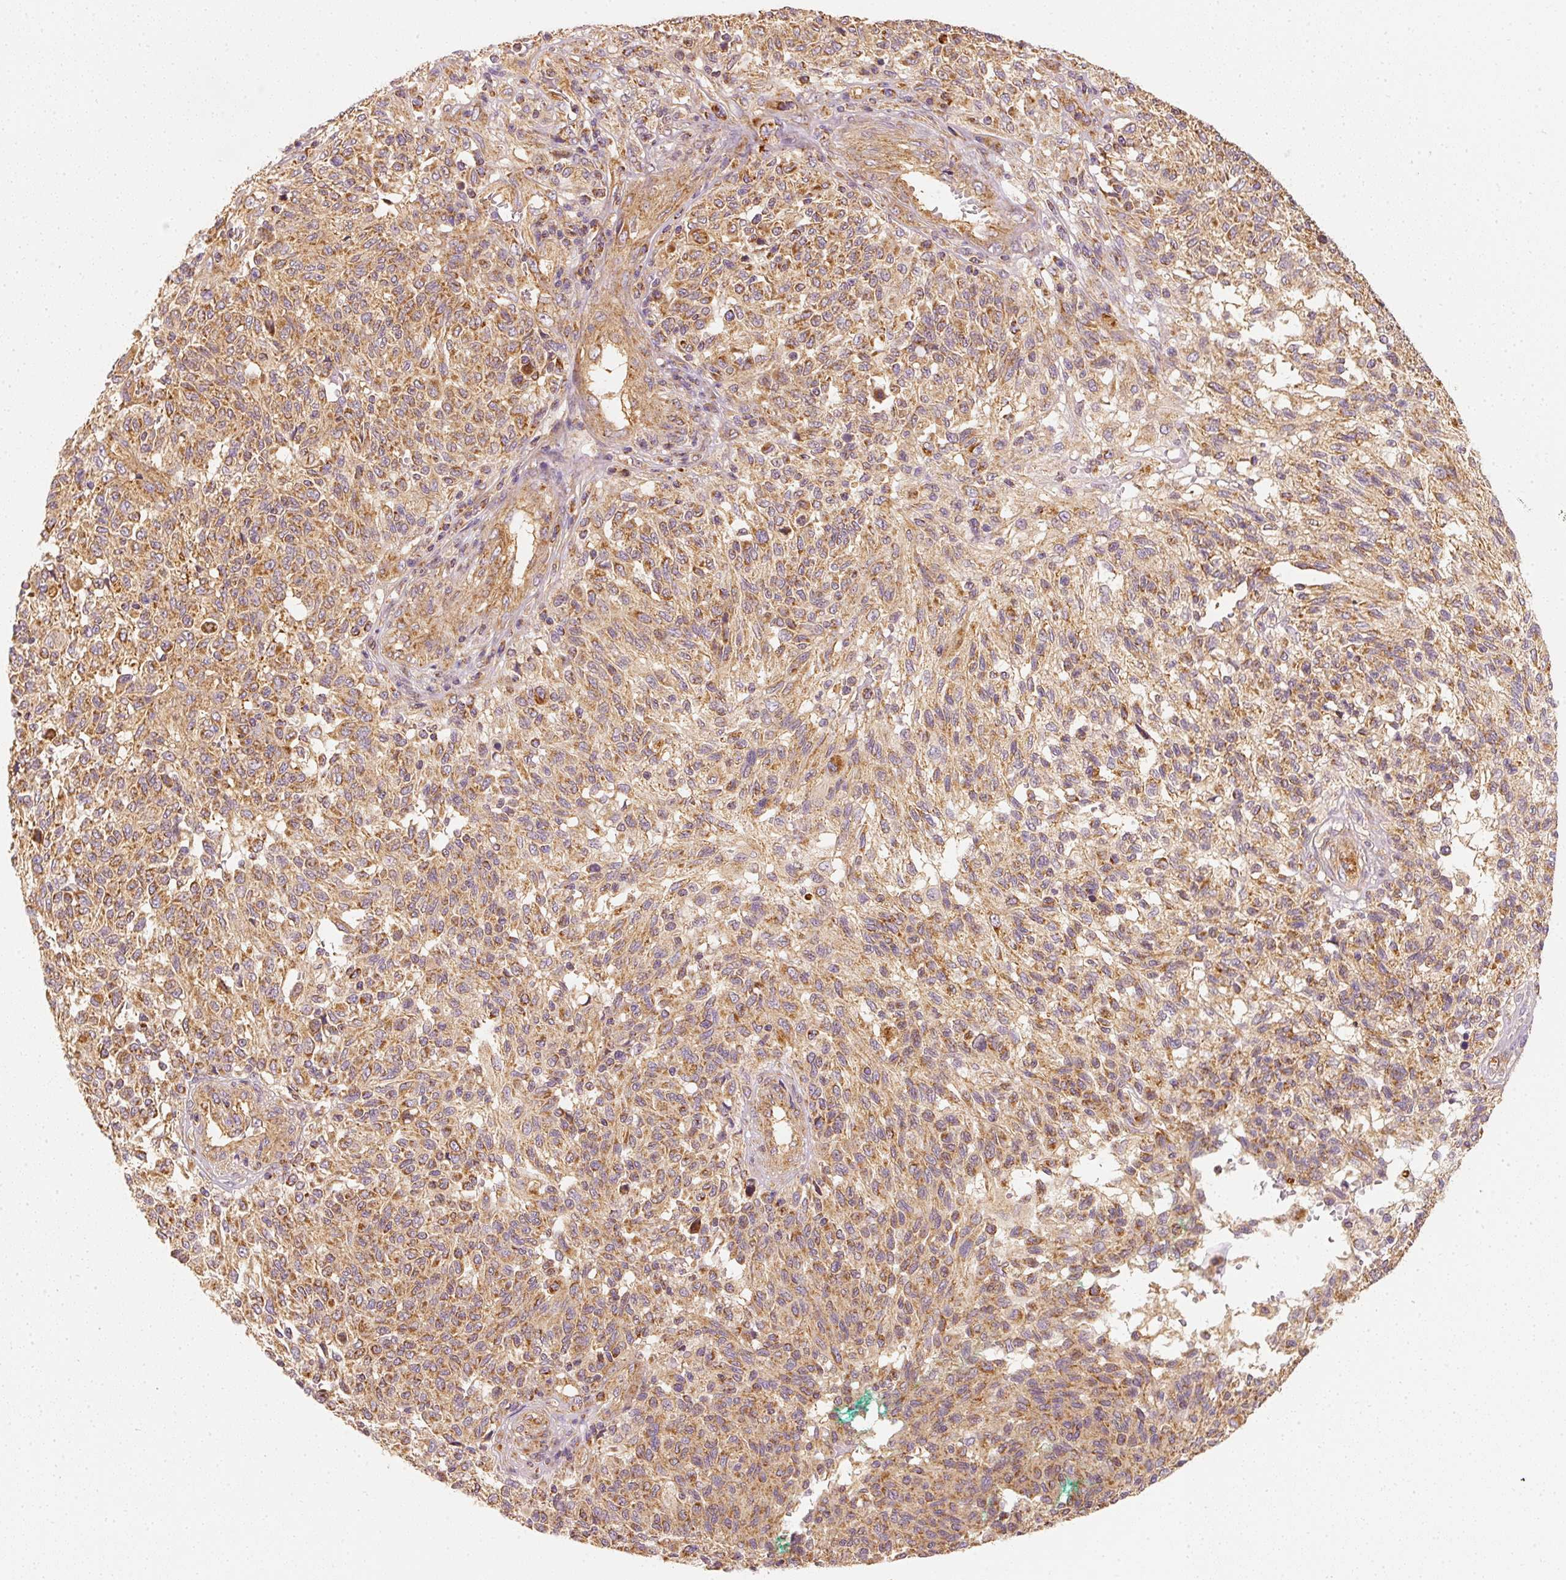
{"staining": {"intensity": "moderate", "quantity": ">75%", "location": "cytoplasmic/membranous"}, "tissue": "melanoma", "cell_type": "Tumor cells", "image_type": "cancer", "snomed": [{"axis": "morphology", "description": "Malignant melanoma, NOS"}, {"axis": "topography", "description": "Skin"}], "caption": "Protein analysis of malignant melanoma tissue reveals moderate cytoplasmic/membranous positivity in about >75% of tumor cells.", "gene": "TOMM40", "patient": {"sex": "male", "age": 66}}